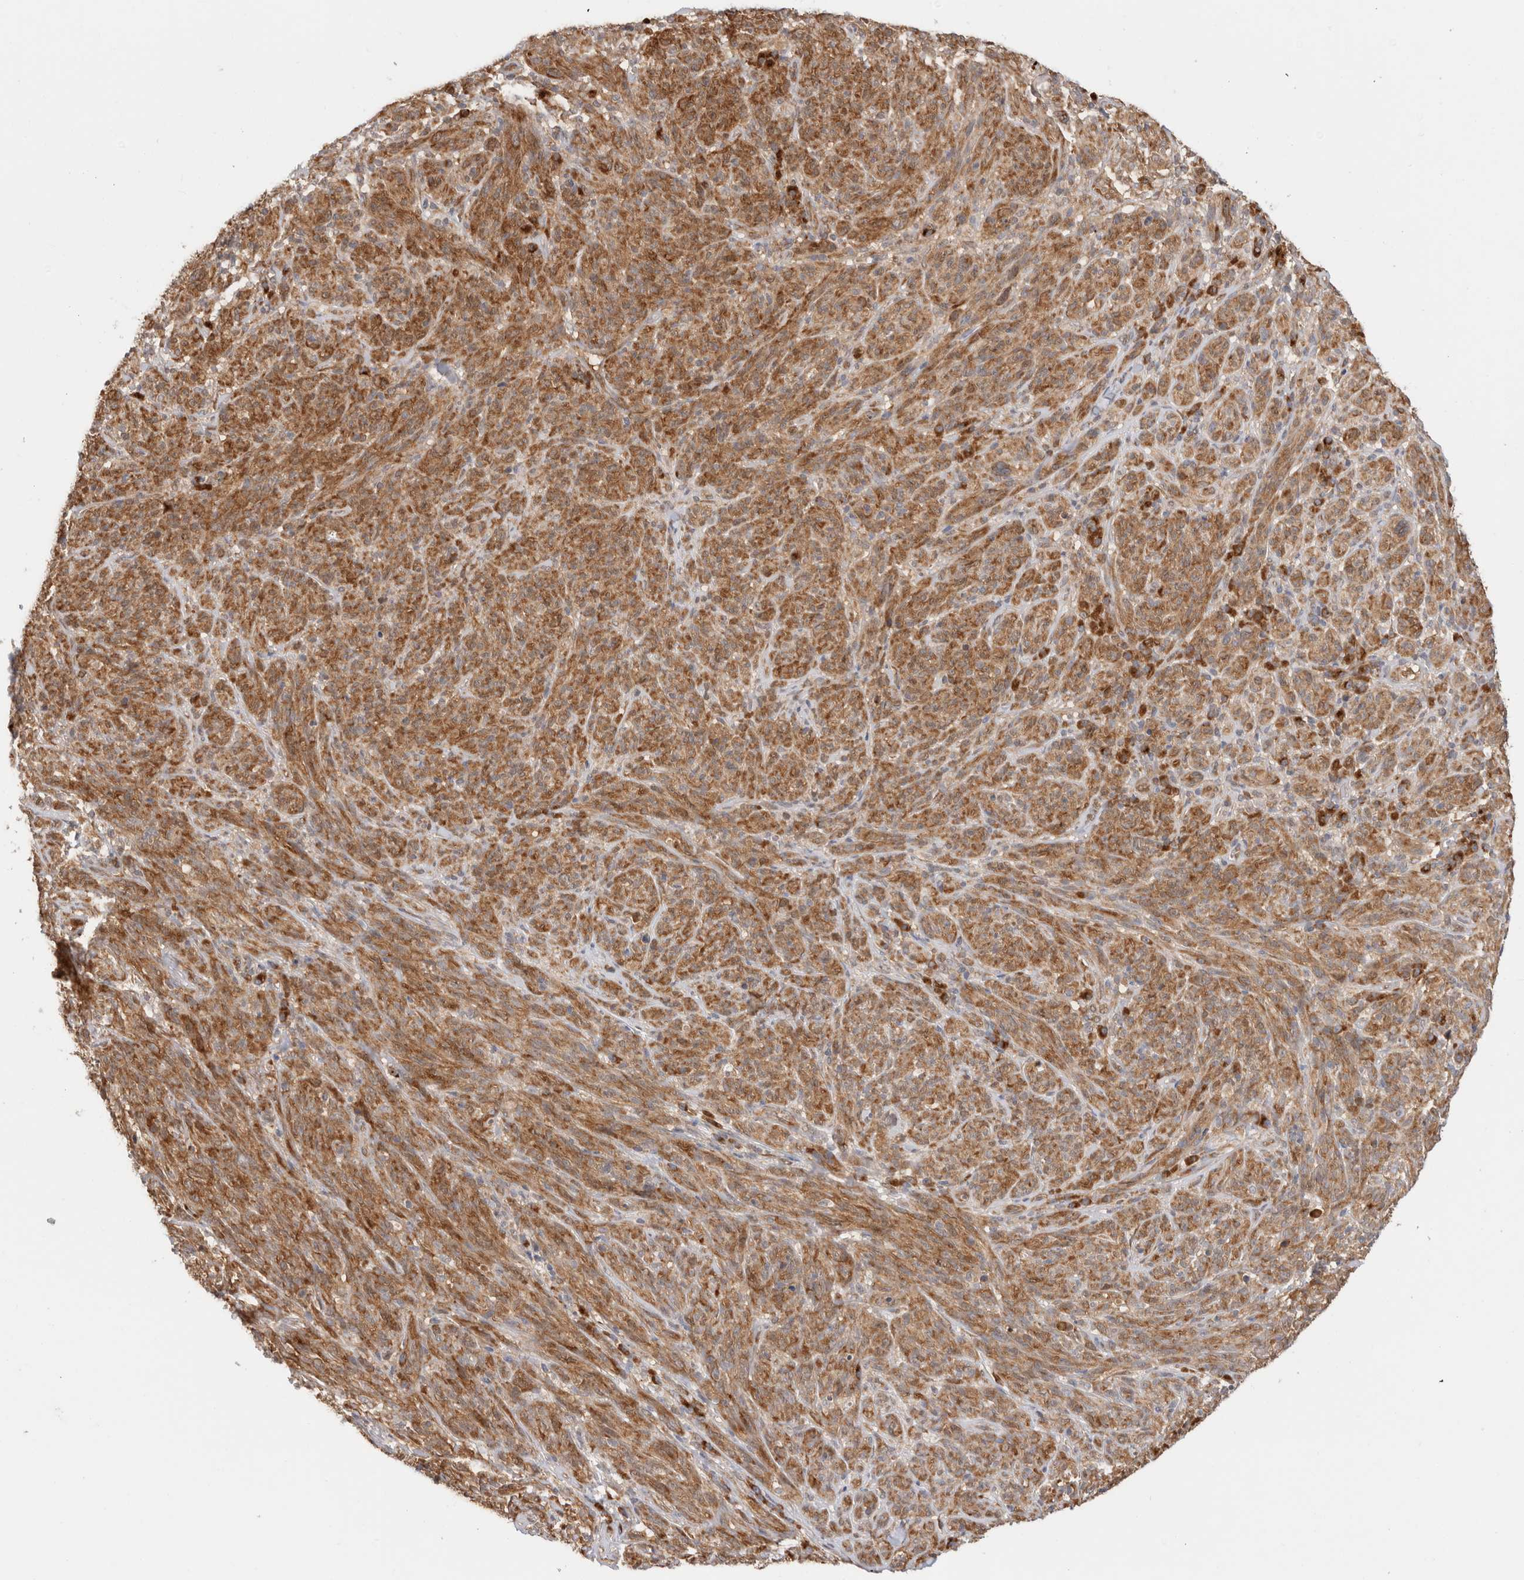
{"staining": {"intensity": "moderate", "quantity": ">75%", "location": "cytoplasmic/membranous"}, "tissue": "melanoma", "cell_type": "Tumor cells", "image_type": "cancer", "snomed": [{"axis": "morphology", "description": "Malignant melanoma, NOS"}, {"axis": "topography", "description": "Skin of head"}], "caption": "IHC staining of melanoma, which demonstrates medium levels of moderate cytoplasmic/membranous positivity in about >75% of tumor cells indicating moderate cytoplasmic/membranous protein staining. The staining was performed using DAB (brown) for protein detection and nuclei were counterstained in hematoxylin (blue).", "gene": "ACTL9", "patient": {"sex": "male", "age": 96}}